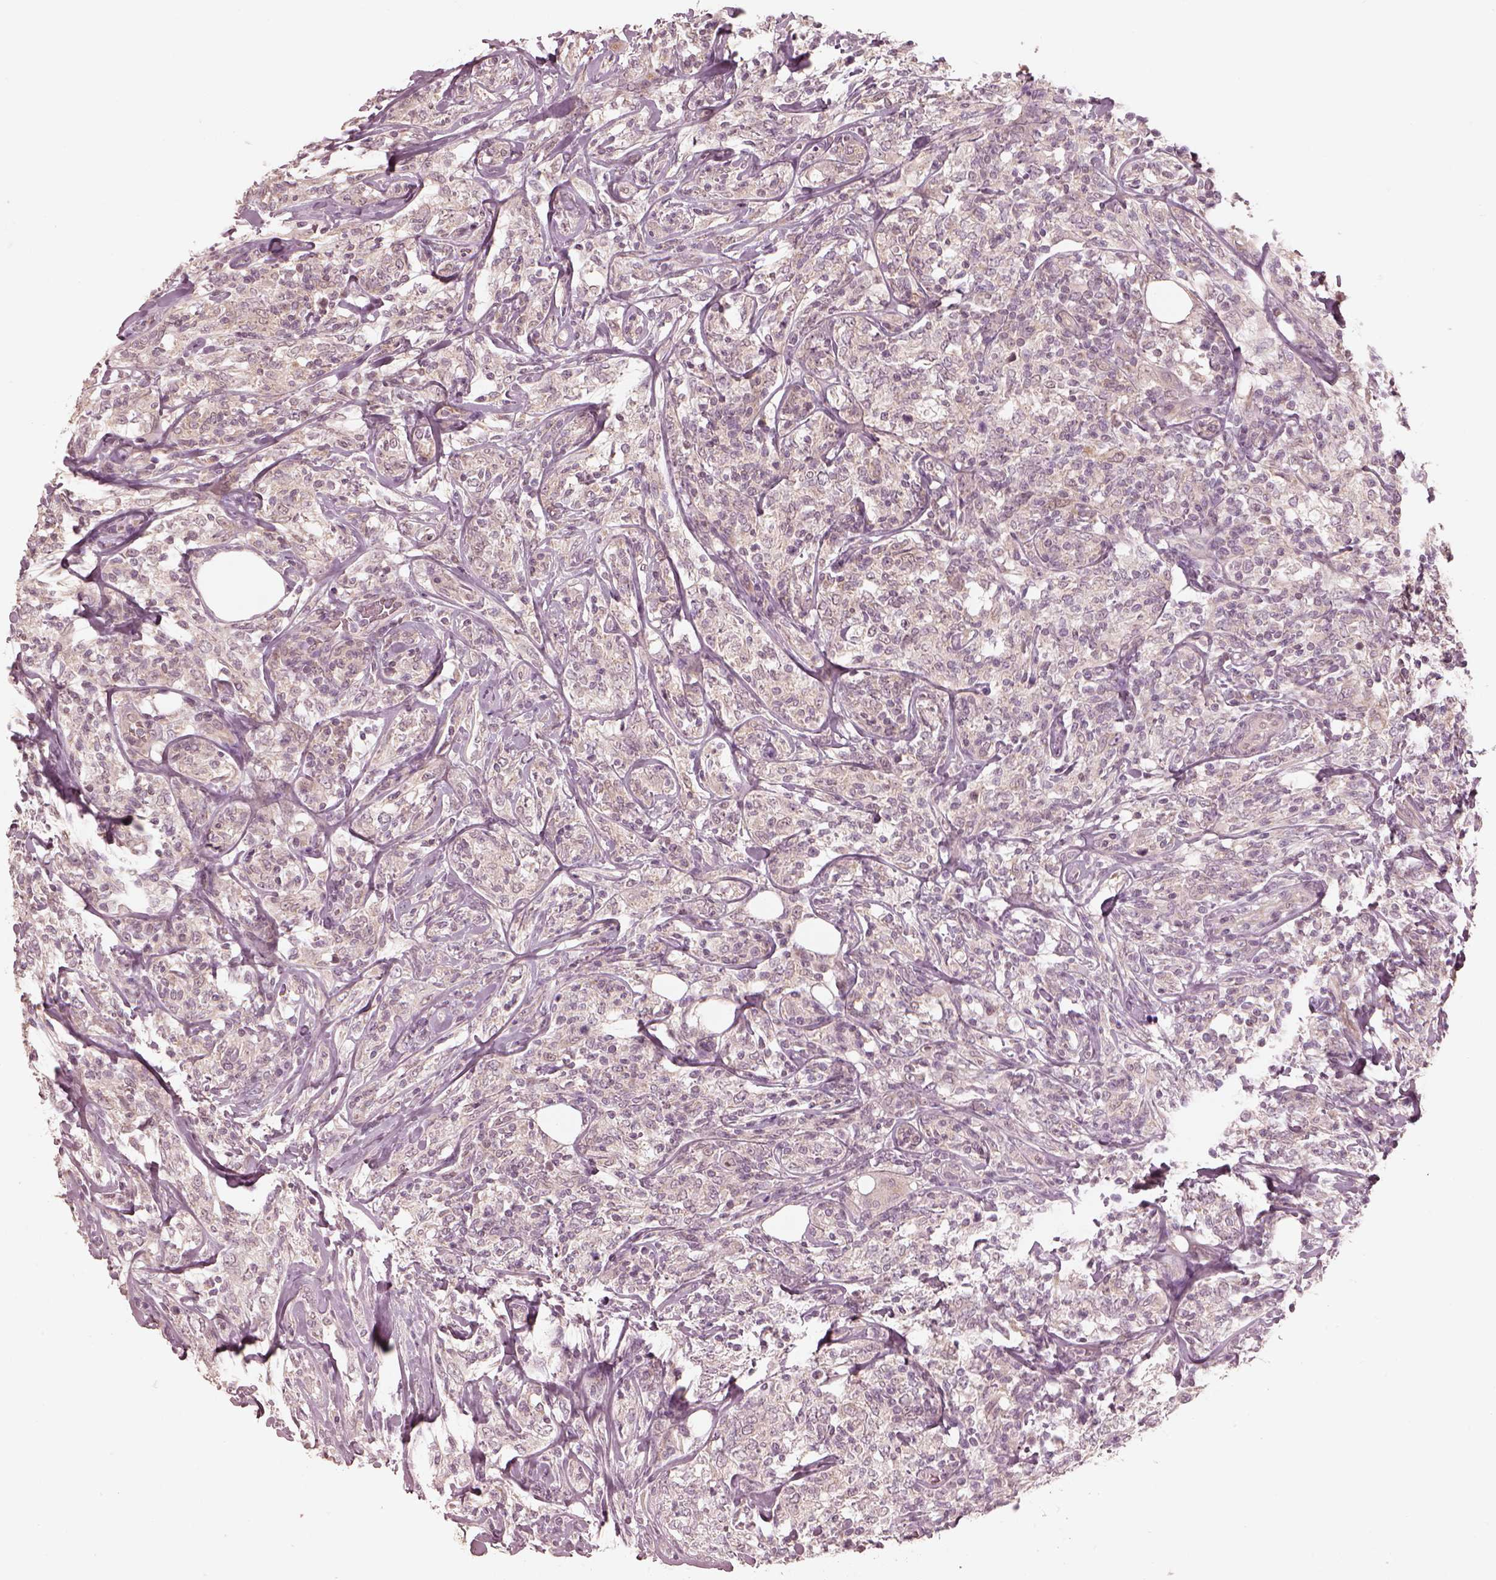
{"staining": {"intensity": "weak", "quantity": "<25%", "location": "cytoplasmic/membranous"}, "tissue": "lymphoma", "cell_type": "Tumor cells", "image_type": "cancer", "snomed": [{"axis": "morphology", "description": "Malignant lymphoma, non-Hodgkin's type, High grade"}, {"axis": "topography", "description": "Lymph node"}], "caption": "The image reveals no significant expression in tumor cells of high-grade malignant lymphoma, non-Hodgkin's type.", "gene": "IQCB1", "patient": {"sex": "female", "age": 84}}